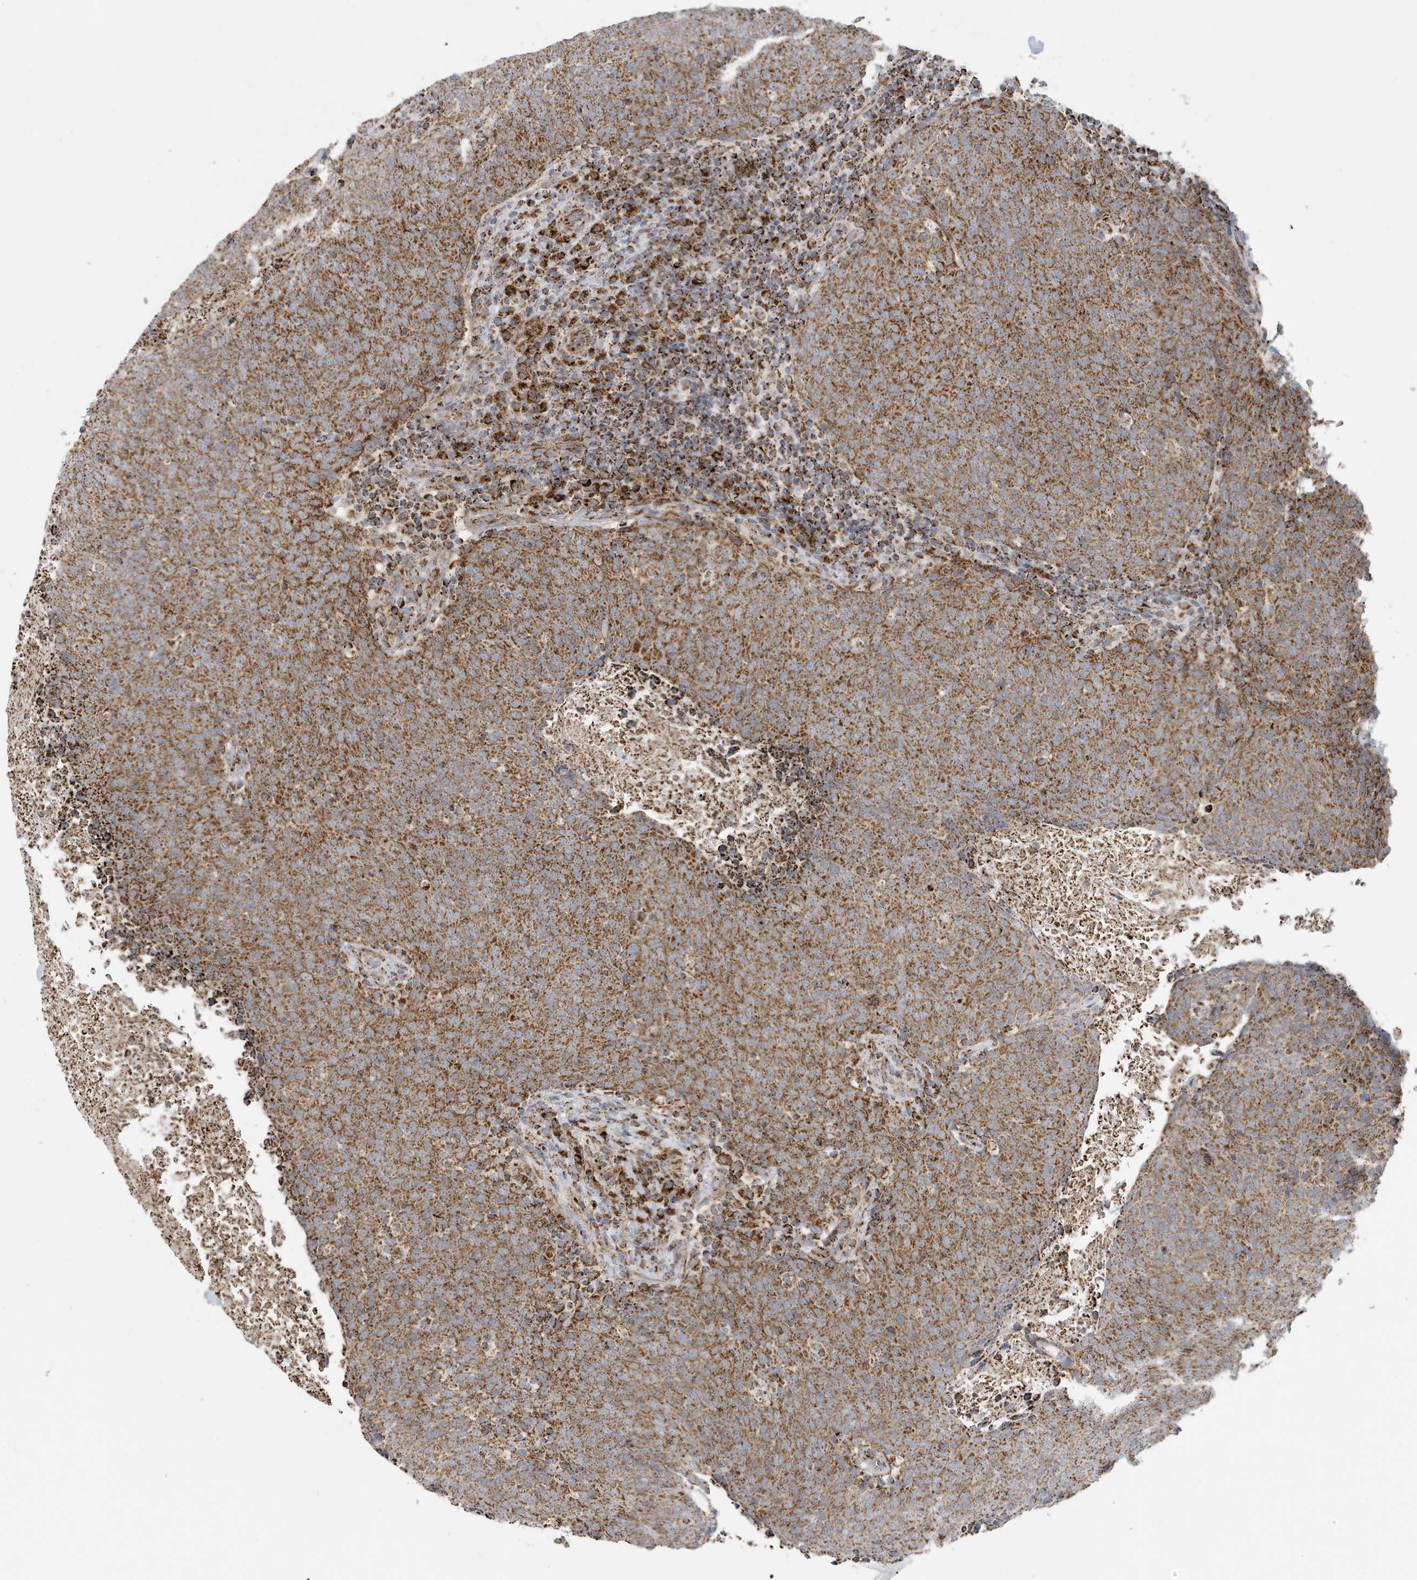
{"staining": {"intensity": "moderate", "quantity": ">75%", "location": "cytoplasmic/membranous"}, "tissue": "head and neck cancer", "cell_type": "Tumor cells", "image_type": "cancer", "snomed": [{"axis": "morphology", "description": "Squamous cell carcinoma, NOS"}, {"axis": "morphology", "description": "Squamous cell carcinoma, metastatic, NOS"}, {"axis": "topography", "description": "Lymph node"}, {"axis": "topography", "description": "Head-Neck"}], "caption": "Head and neck metastatic squamous cell carcinoma tissue displays moderate cytoplasmic/membranous expression in approximately >75% of tumor cells", "gene": "MAN1A1", "patient": {"sex": "male", "age": 62}}